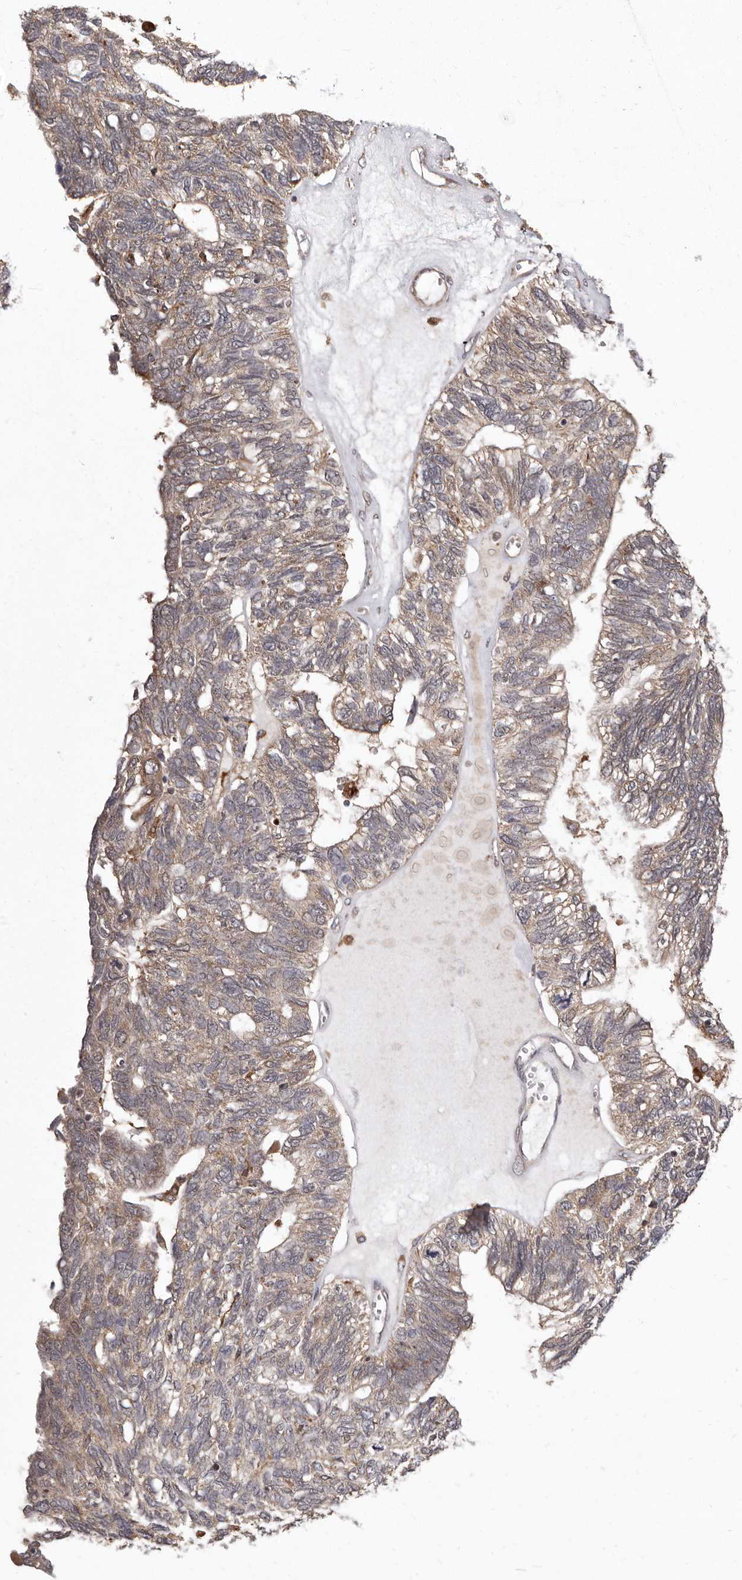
{"staining": {"intensity": "weak", "quantity": ">75%", "location": "cytoplasmic/membranous"}, "tissue": "ovarian cancer", "cell_type": "Tumor cells", "image_type": "cancer", "snomed": [{"axis": "morphology", "description": "Cystadenocarcinoma, serous, NOS"}, {"axis": "topography", "description": "Ovary"}], "caption": "Human ovarian cancer stained with a brown dye exhibits weak cytoplasmic/membranous positive expression in about >75% of tumor cells.", "gene": "FLAD1", "patient": {"sex": "female", "age": 79}}